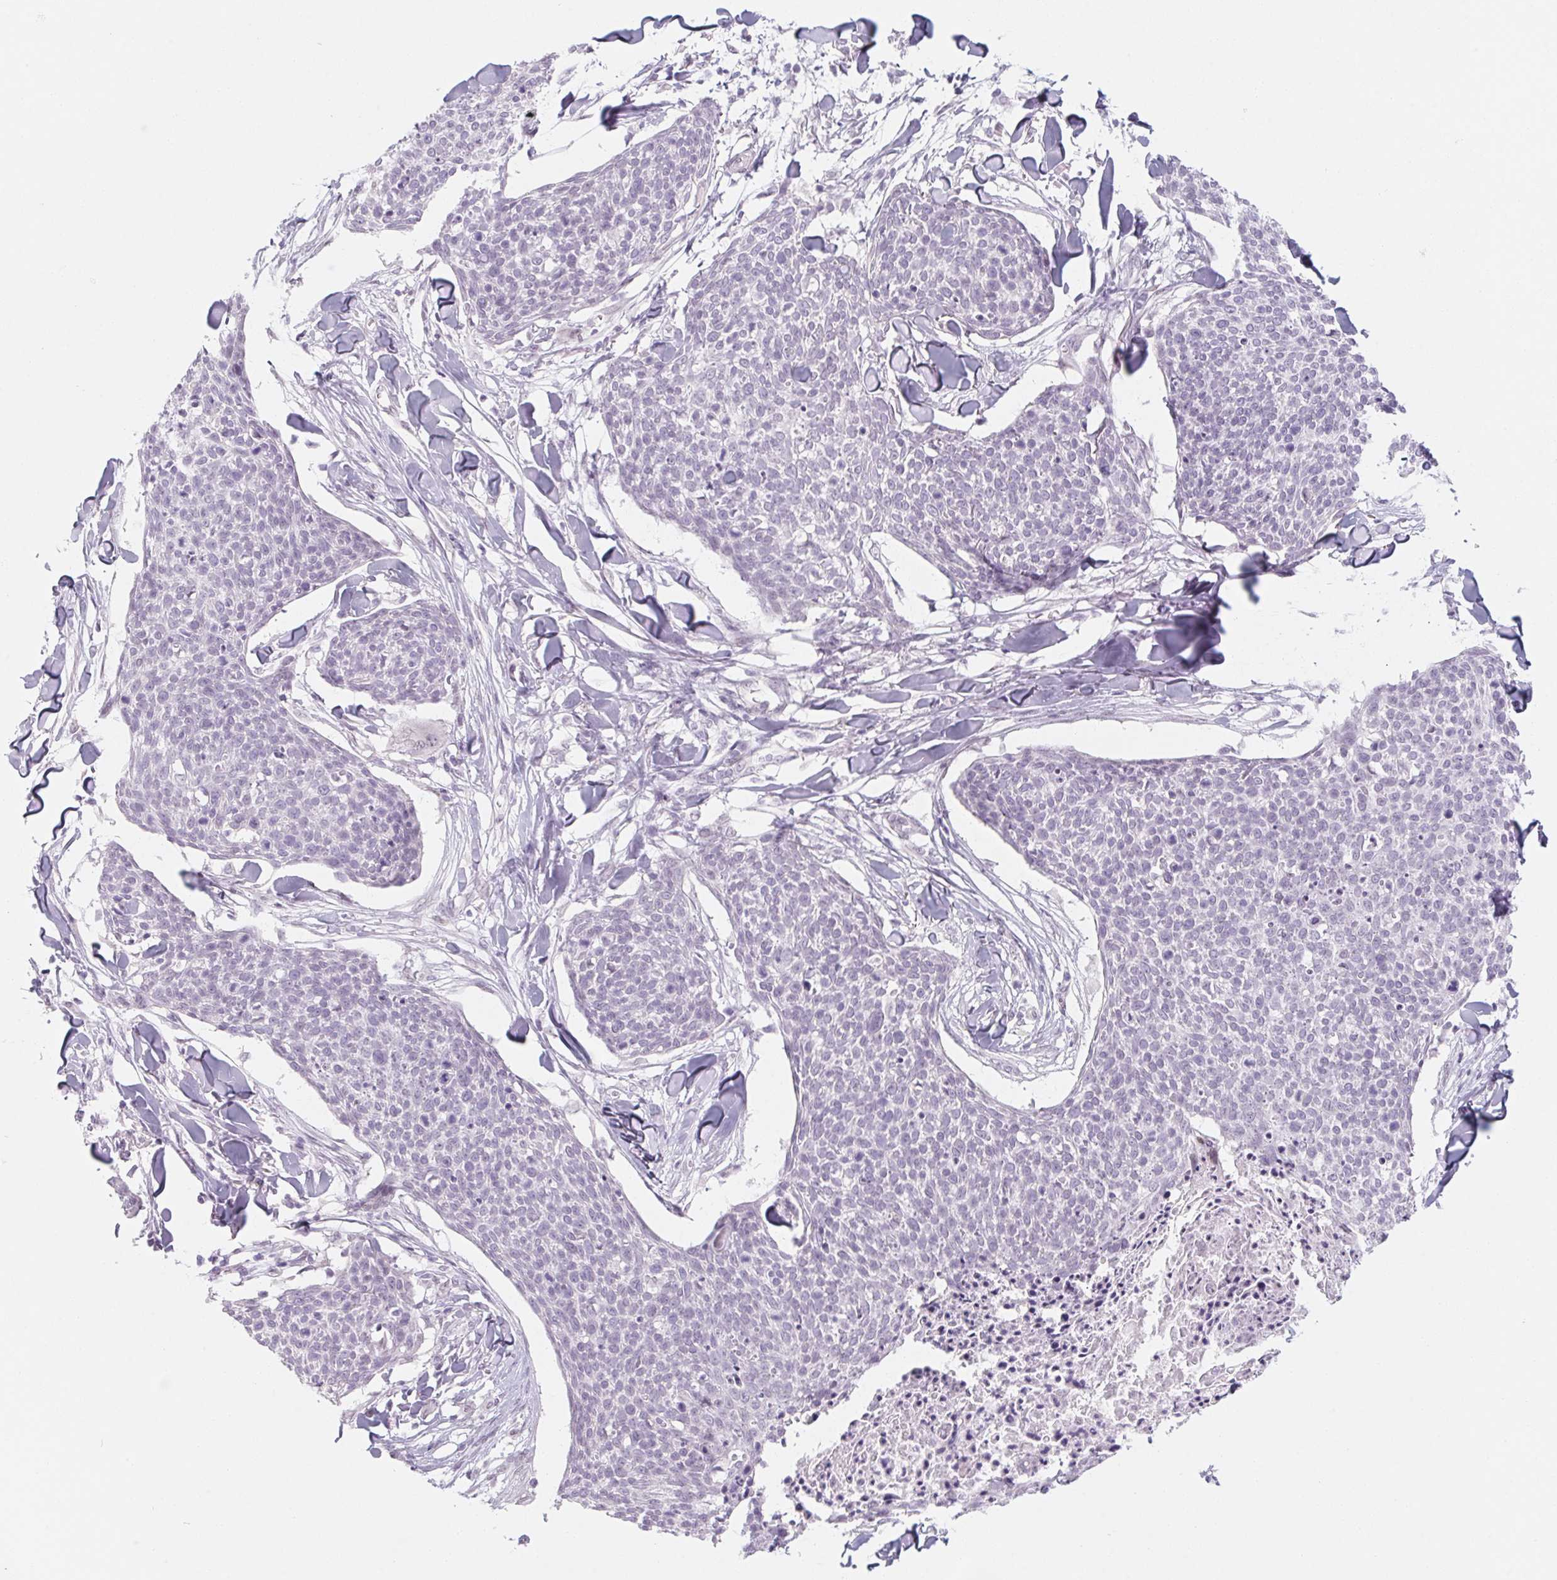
{"staining": {"intensity": "negative", "quantity": "none", "location": "none"}, "tissue": "skin cancer", "cell_type": "Tumor cells", "image_type": "cancer", "snomed": [{"axis": "morphology", "description": "Squamous cell carcinoma, NOS"}, {"axis": "topography", "description": "Skin"}, {"axis": "topography", "description": "Vulva"}], "caption": "High magnification brightfield microscopy of skin squamous cell carcinoma stained with DAB (brown) and counterstained with hematoxylin (blue): tumor cells show no significant positivity.", "gene": "KCNQ2", "patient": {"sex": "female", "age": 75}}